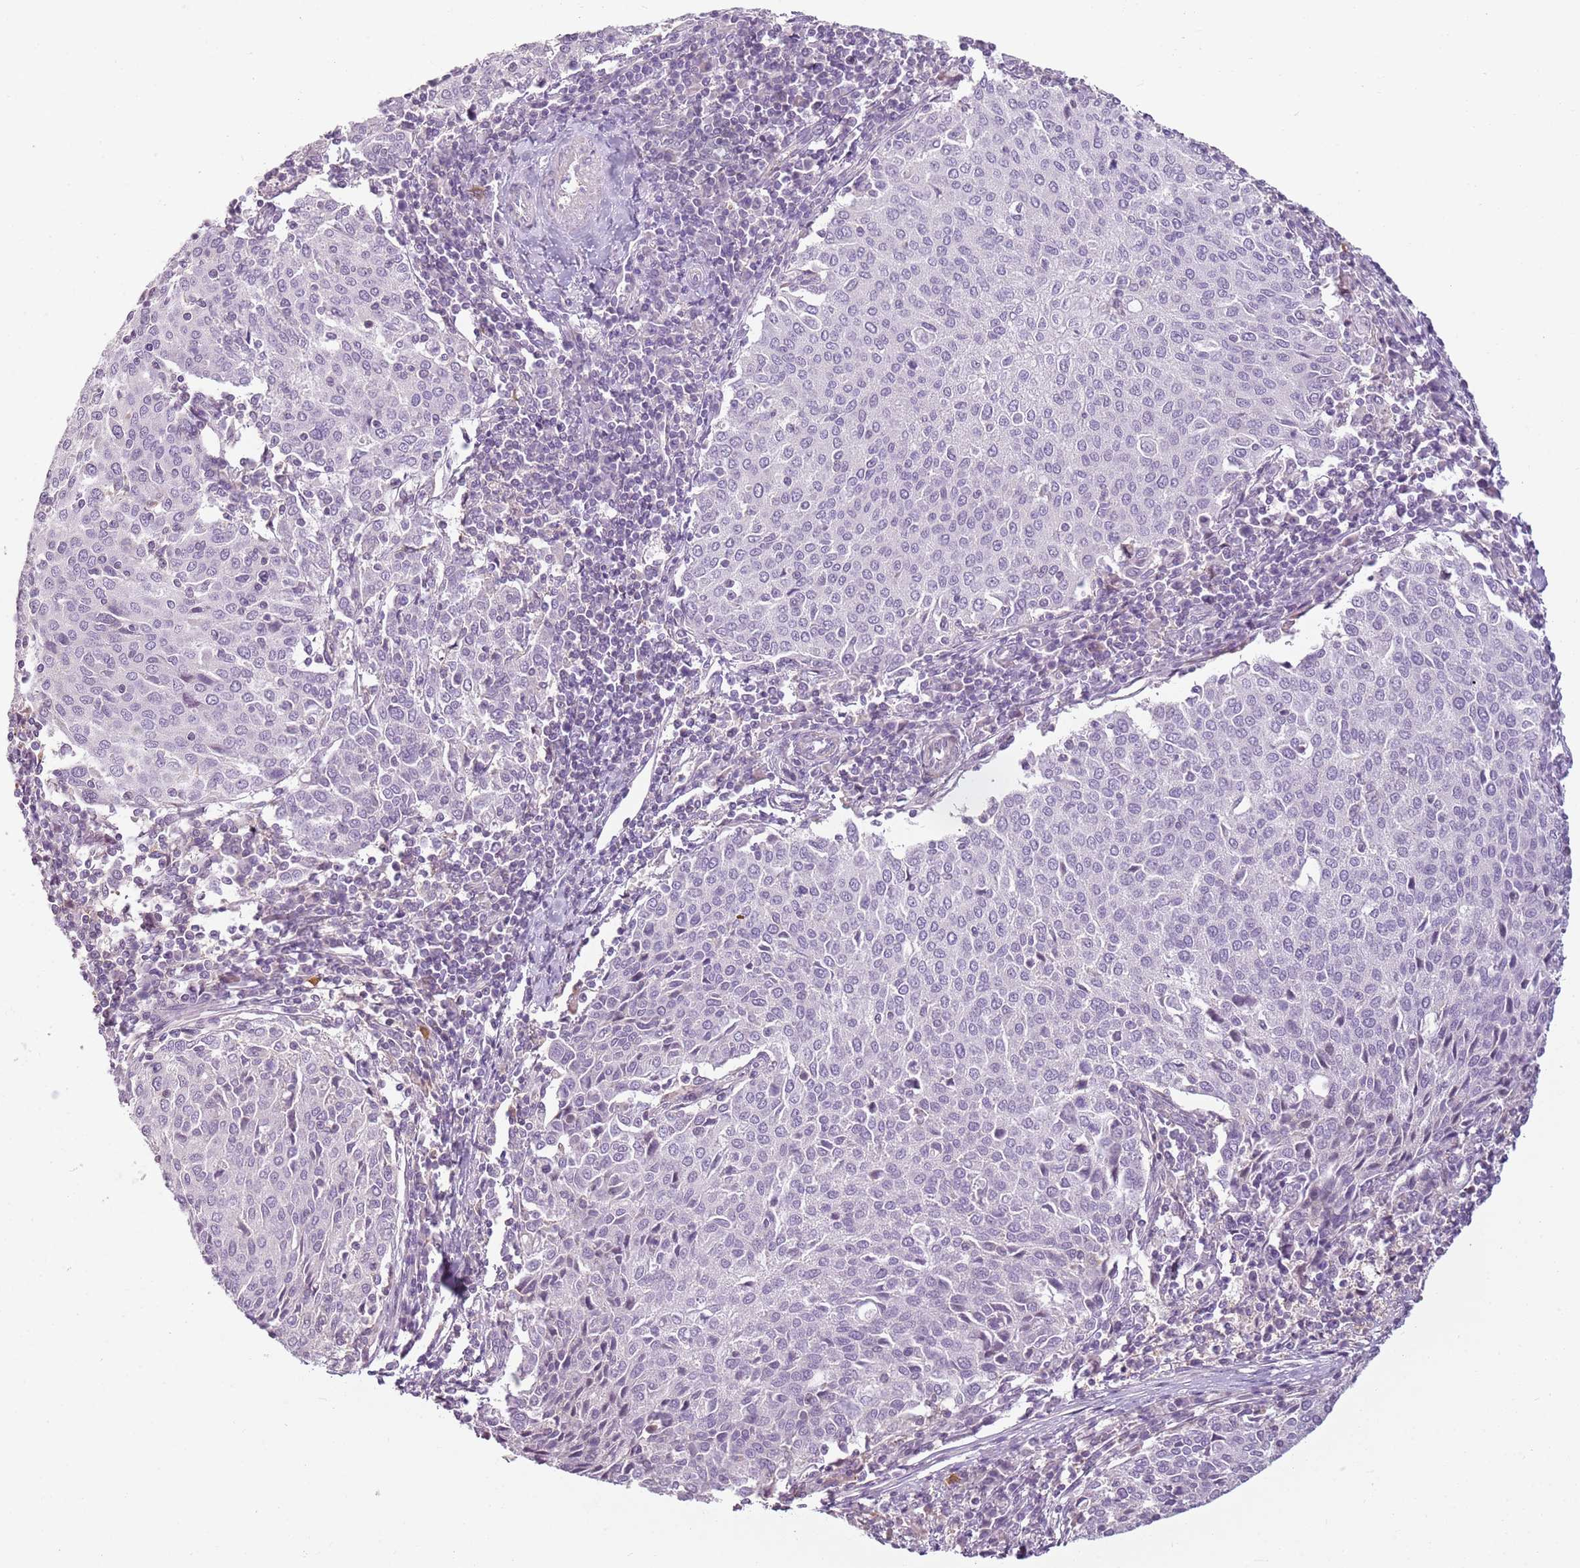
{"staining": {"intensity": "negative", "quantity": "none", "location": "none"}, "tissue": "cervical cancer", "cell_type": "Tumor cells", "image_type": "cancer", "snomed": [{"axis": "morphology", "description": "Squamous cell carcinoma, NOS"}, {"axis": "topography", "description": "Cervix"}], "caption": "High magnification brightfield microscopy of cervical squamous cell carcinoma stained with DAB (brown) and counterstained with hematoxylin (blue): tumor cells show no significant expression.", "gene": "DEFB116", "patient": {"sex": "female", "age": 46}}